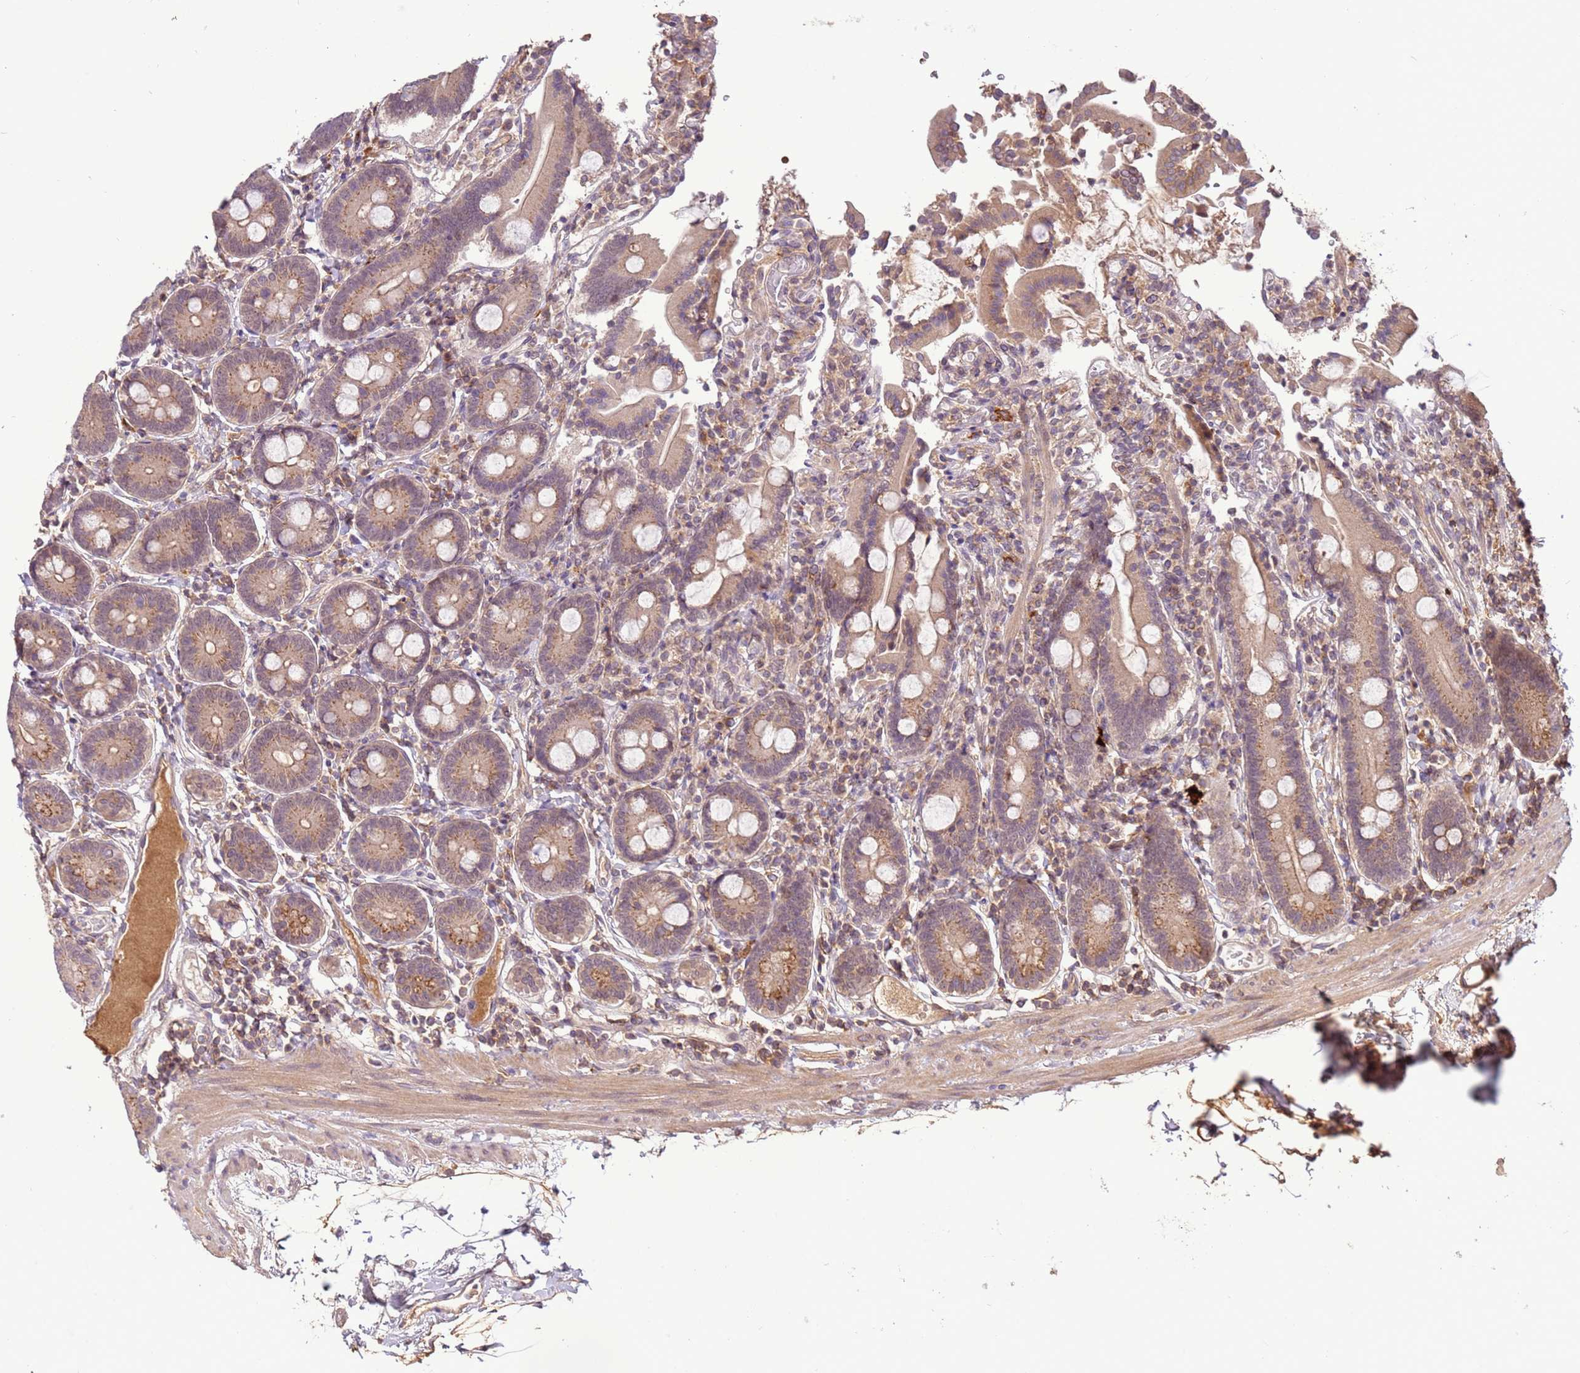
{"staining": {"intensity": "weak", "quantity": "25%-75%", "location": "cytoplasmic/membranous"}, "tissue": "duodenum", "cell_type": "Glandular cells", "image_type": "normal", "snomed": [{"axis": "morphology", "description": "Normal tissue, NOS"}, {"axis": "topography", "description": "Duodenum"}], "caption": "Duodenum stained with DAB (3,3'-diaminobenzidine) IHC reveals low levels of weak cytoplasmic/membranous staining in about 25%-75% of glandular cells. Immunohistochemistry stains the protein in brown and the nuclei are stained blue.", "gene": "ZNF624", "patient": {"sex": "male", "age": 55}}